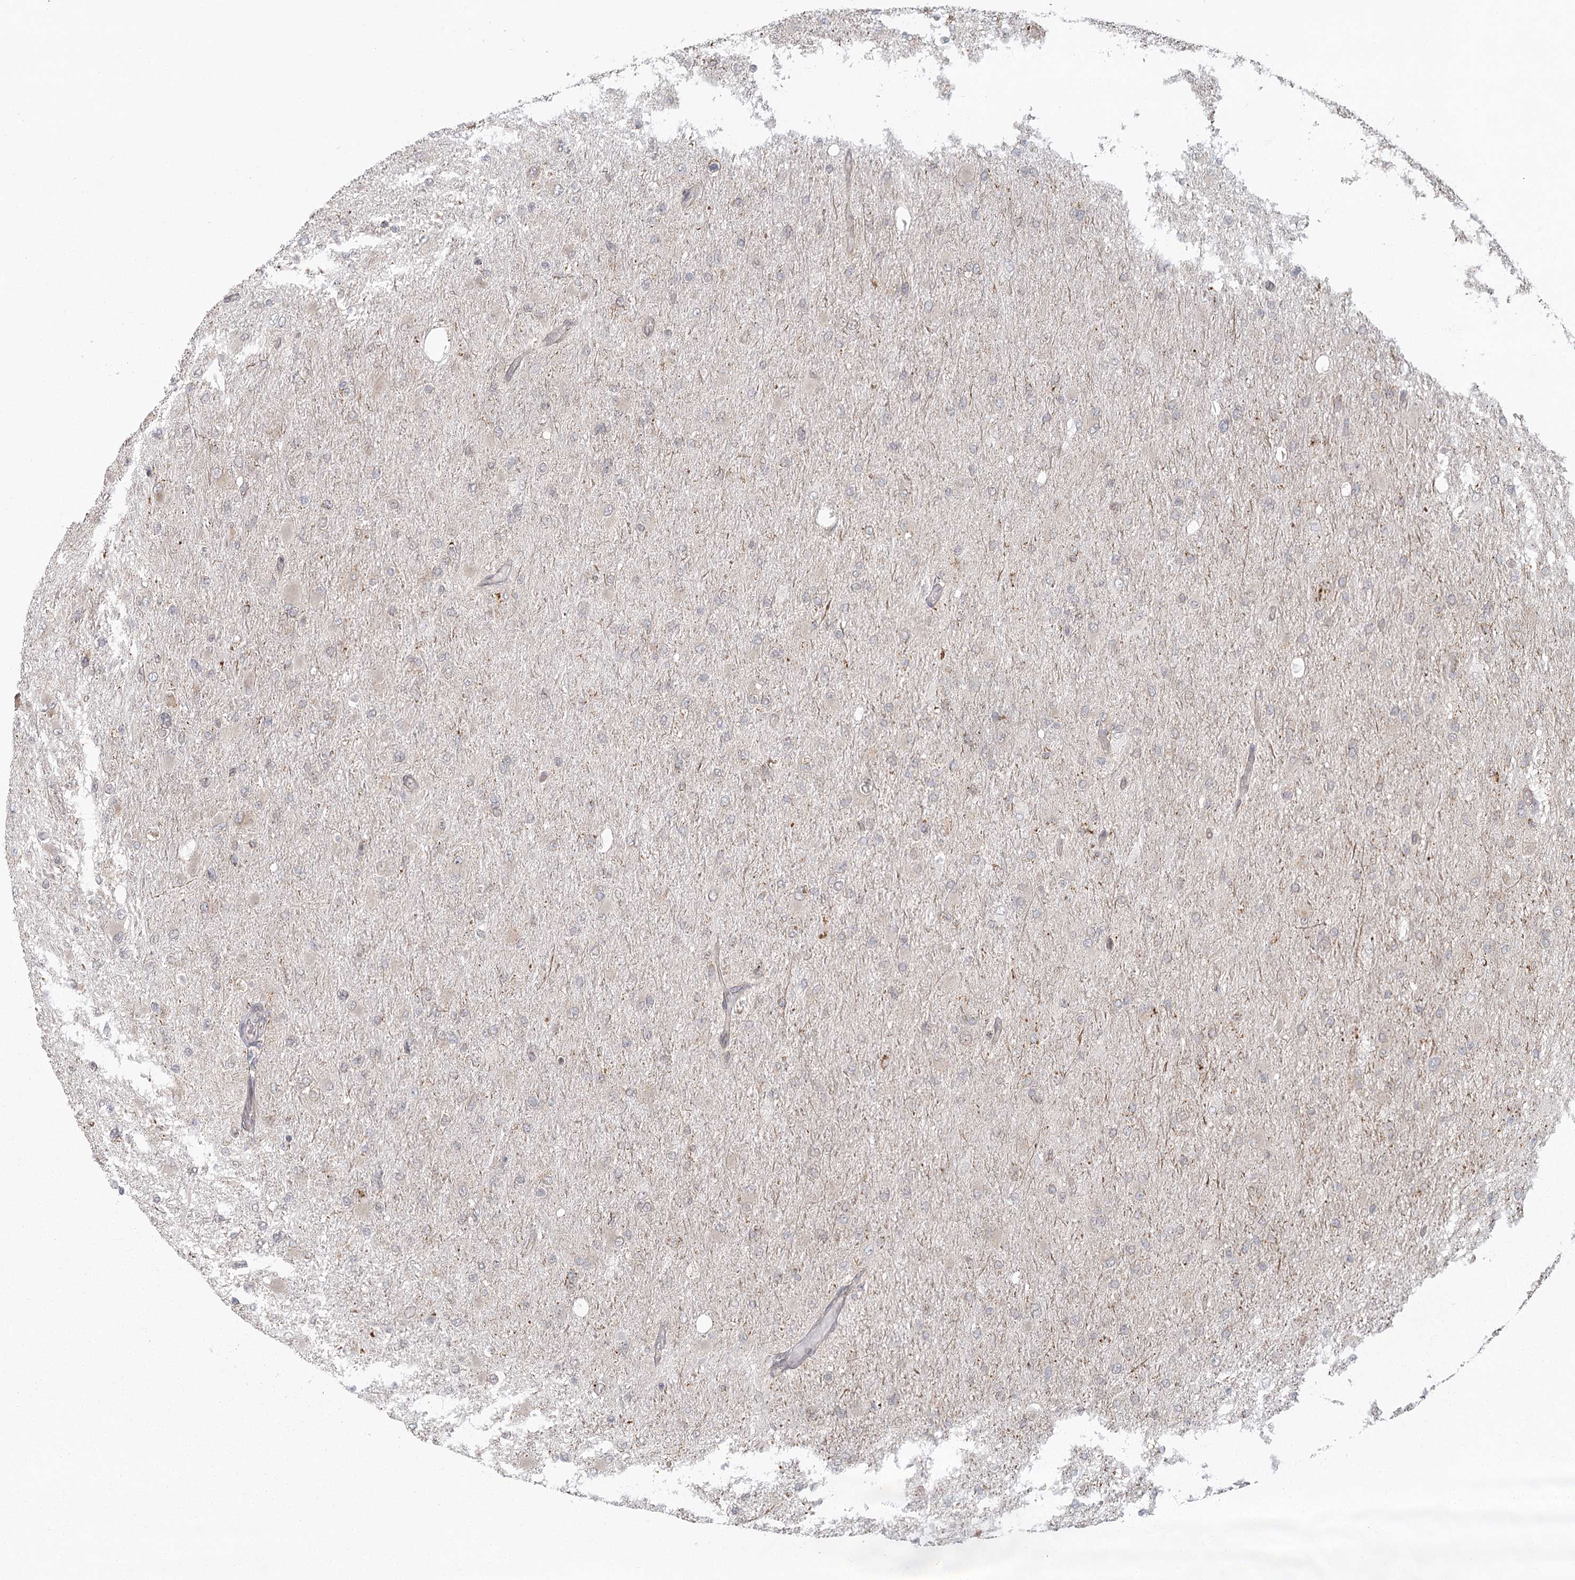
{"staining": {"intensity": "negative", "quantity": "none", "location": "none"}, "tissue": "glioma", "cell_type": "Tumor cells", "image_type": "cancer", "snomed": [{"axis": "morphology", "description": "Glioma, malignant, High grade"}, {"axis": "topography", "description": "Cerebral cortex"}], "caption": "DAB (3,3'-diaminobenzidine) immunohistochemical staining of glioma exhibits no significant positivity in tumor cells. (Brightfield microscopy of DAB immunohistochemistry (IHC) at high magnification).", "gene": "LACTB", "patient": {"sex": "female", "age": 36}}